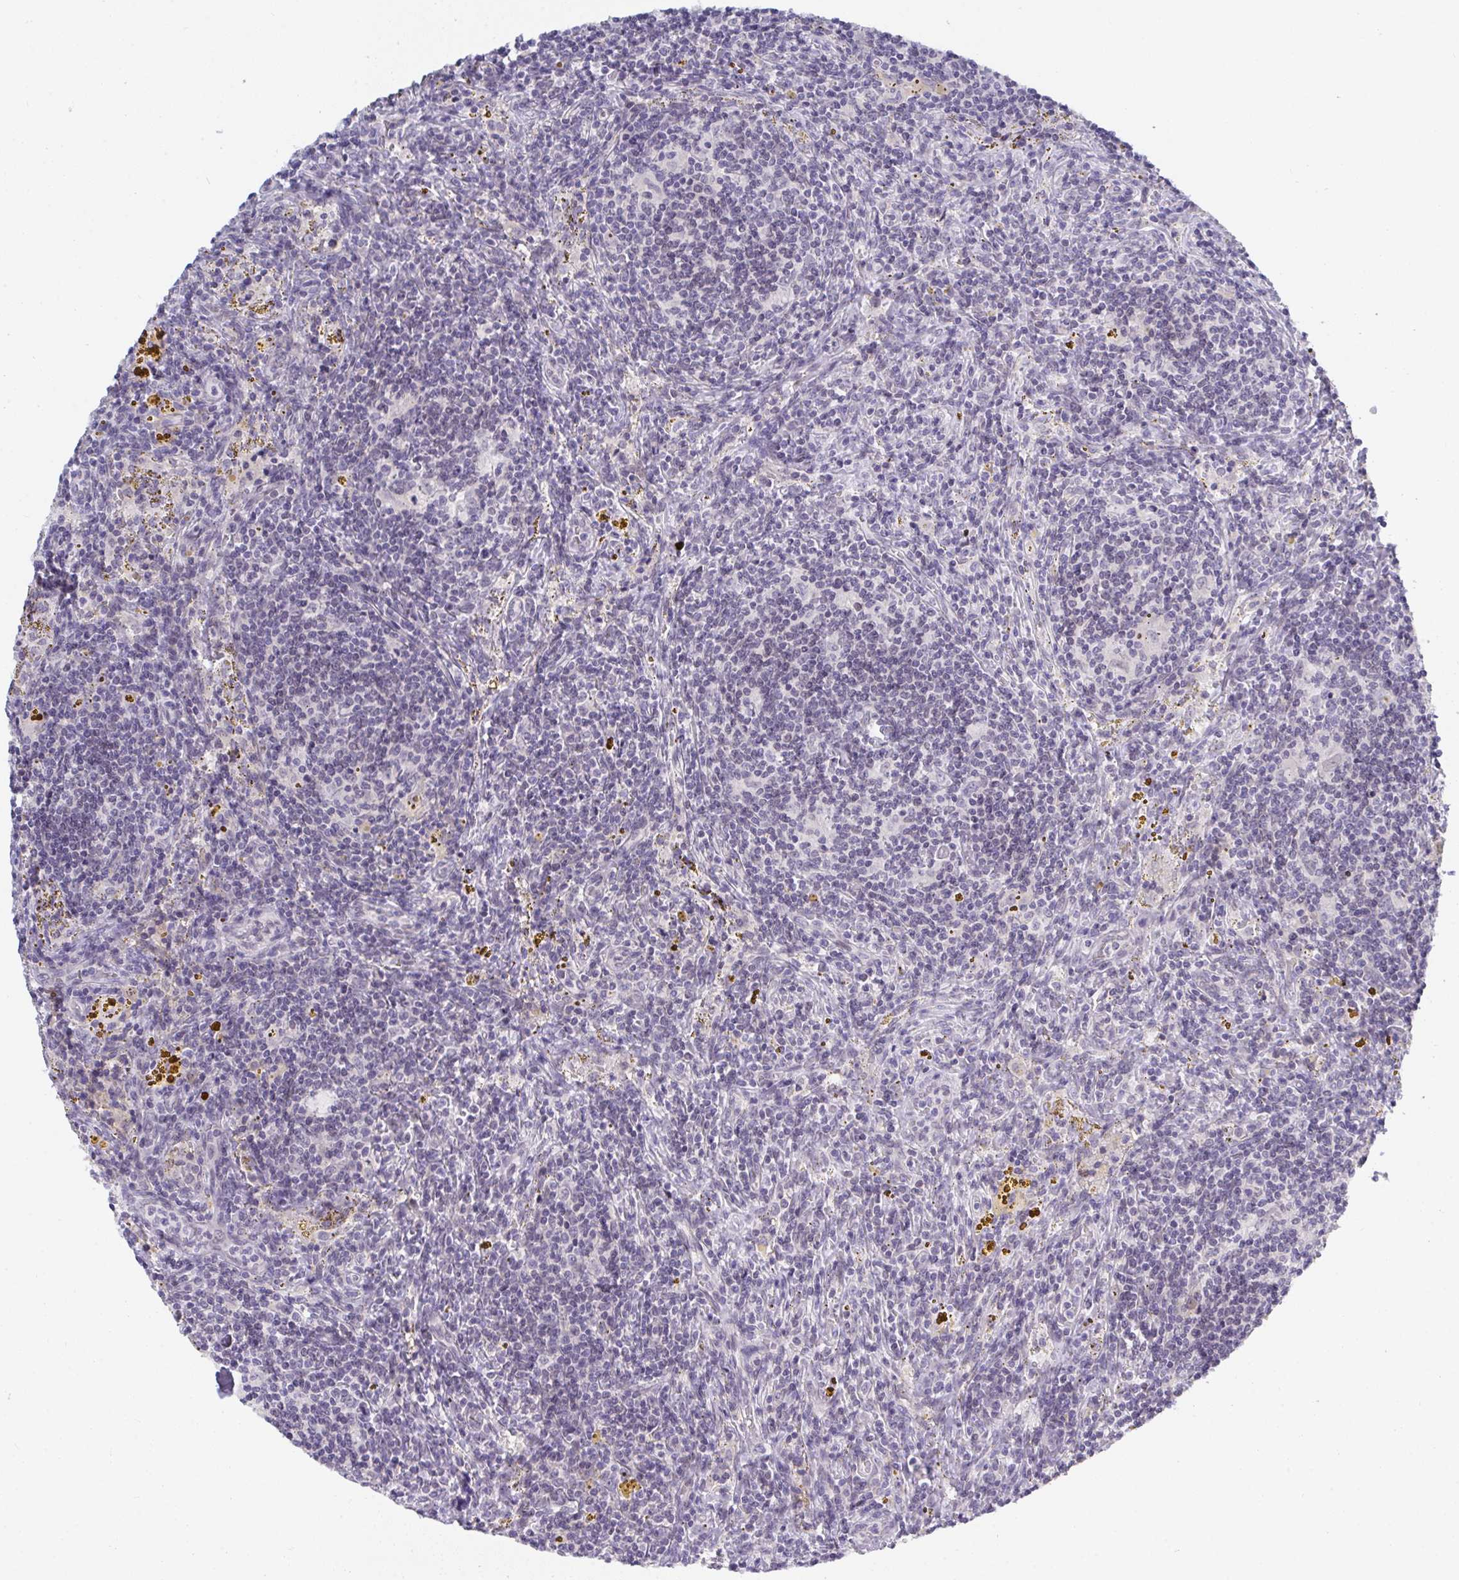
{"staining": {"intensity": "negative", "quantity": "none", "location": "none"}, "tissue": "lymphoma", "cell_type": "Tumor cells", "image_type": "cancer", "snomed": [{"axis": "morphology", "description": "Malignant lymphoma, non-Hodgkin's type, Low grade"}, {"axis": "topography", "description": "Spleen"}], "caption": "Protein analysis of lymphoma shows no significant staining in tumor cells.", "gene": "BMAL2", "patient": {"sex": "female", "age": 70}}